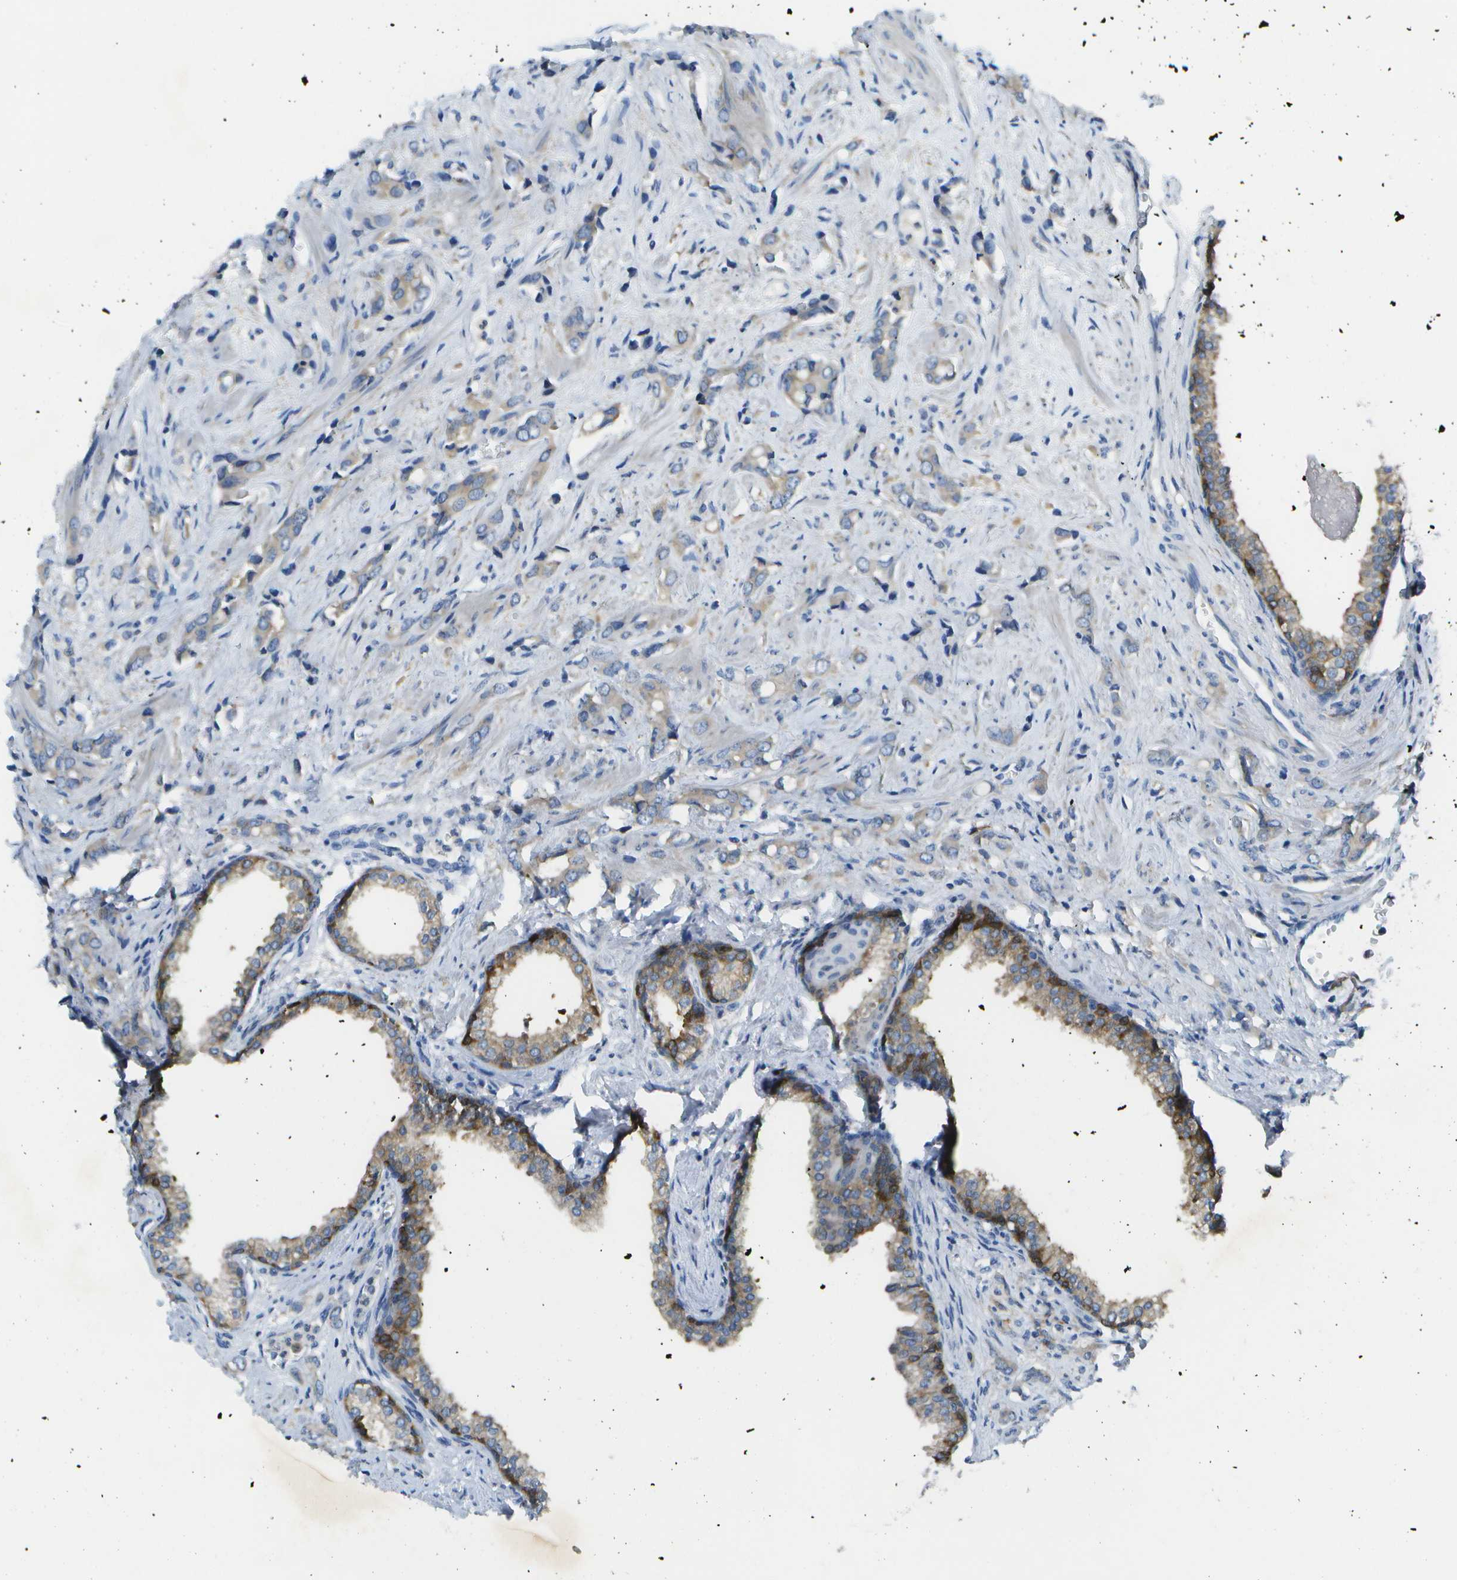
{"staining": {"intensity": "weak", "quantity": "<25%", "location": "cytoplasmic/membranous"}, "tissue": "prostate cancer", "cell_type": "Tumor cells", "image_type": "cancer", "snomed": [{"axis": "morphology", "description": "Adenocarcinoma, High grade"}, {"axis": "topography", "description": "Prostate"}], "caption": "High magnification brightfield microscopy of prostate cancer (high-grade adenocarcinoma) stained with DAB (3,3'-diaminobenzidine) (brown) and counterstained with hematoxylin (blue): tumor cells show no significant expression. (Immunohistochemistry (ihc), brightfield microscopy, high magnification).", "gene": "WNK2", "patient": {"sex": "male", "age": 64}}